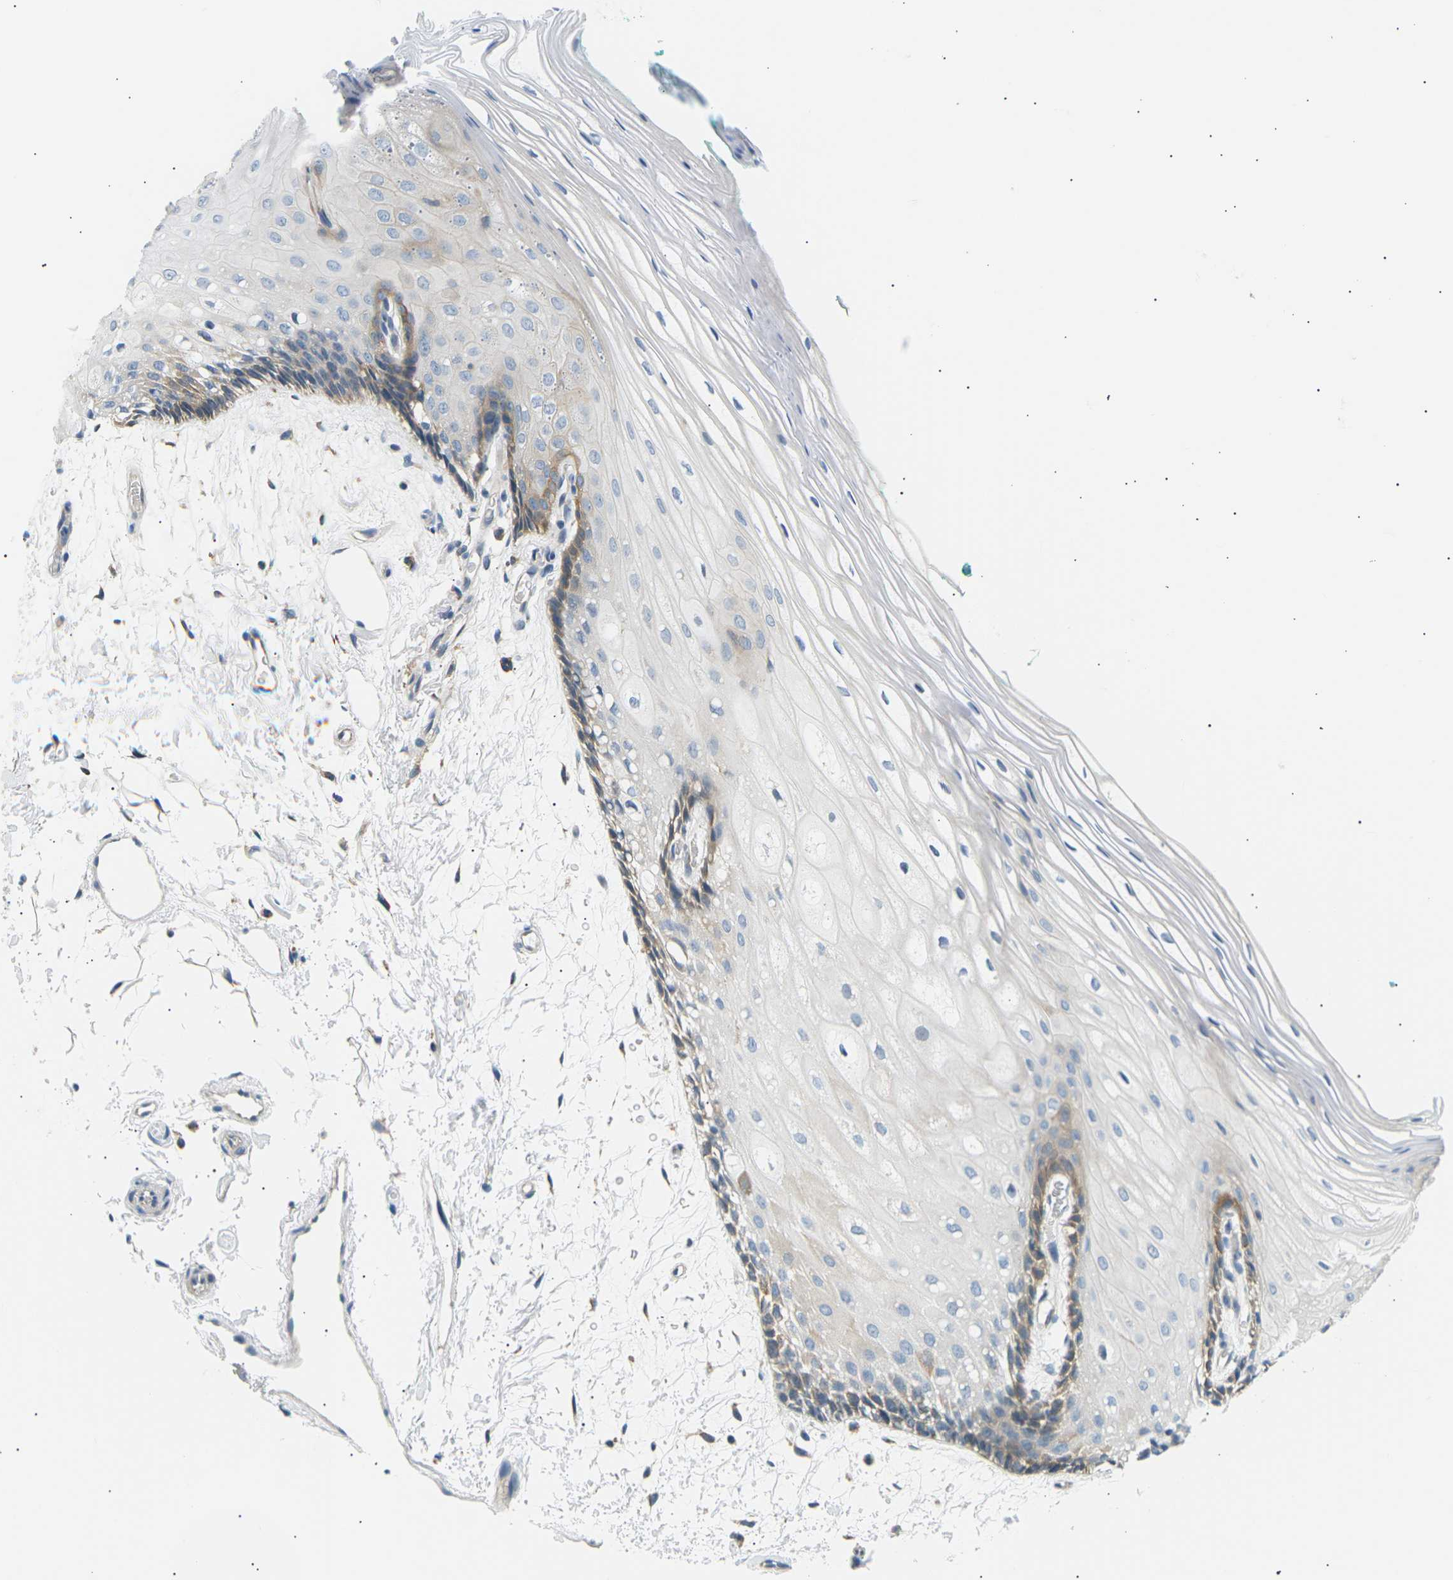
{"staining": {"intensity": "moderate", "quantity": "<25%", "location": "cytoplasmic/membranous"}, "tissue": "oral mucosa", "cell_type": "Squamous epithelial cells", "image_type": "normal", "snomed": [{"axis": "morphology", "description": "Normal tissue, NOS"}, {"axis": "topography", "description": "Skeletal muscle"}, {"axis": "topography", "description": "Oral tissue"}, {"axis": "topography", "description": "Peripheral nerve tissue"}], "caption": "Immunohistochemistry (IHC) (DAB) staining of benign human oral mucosa reveals moderate cytoplasmic/membranous protein expression in about <25% of squamous epithelial cells.", "gene": "TBC1D8", "patient": {"sex": "female", "age": 84}}